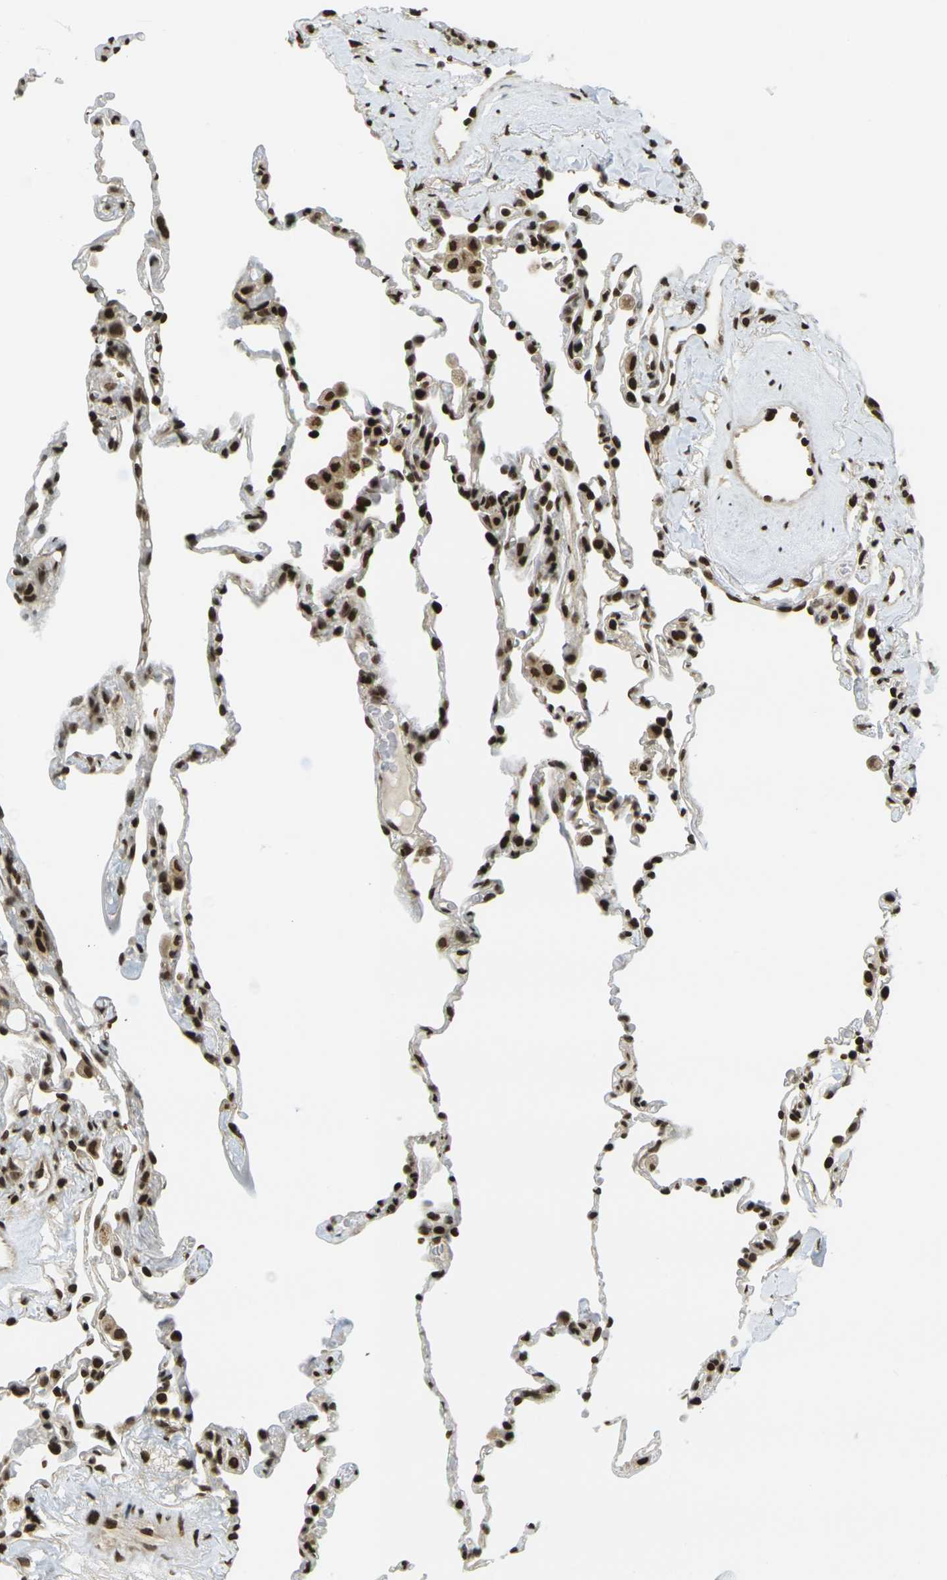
{"staining": {"intensity": "strong", "quantity": ">75%", "location": "nuclear"}, "tissue": "lung", "cell_type": "Alveolar cells", "image_type": "normal", "snomed": [{"axis": "morphology", "description": "Normal tissue, NOS"}, {"axis": "topography", "description": "Lung"}], "caption": "Lung stained for a protein (brown) demonstrates strong nuclear positive staining in approximately >75% of alveolar cells.", "gene": "RUVBL2", "patient": {"sex": "male", "age": 59}}